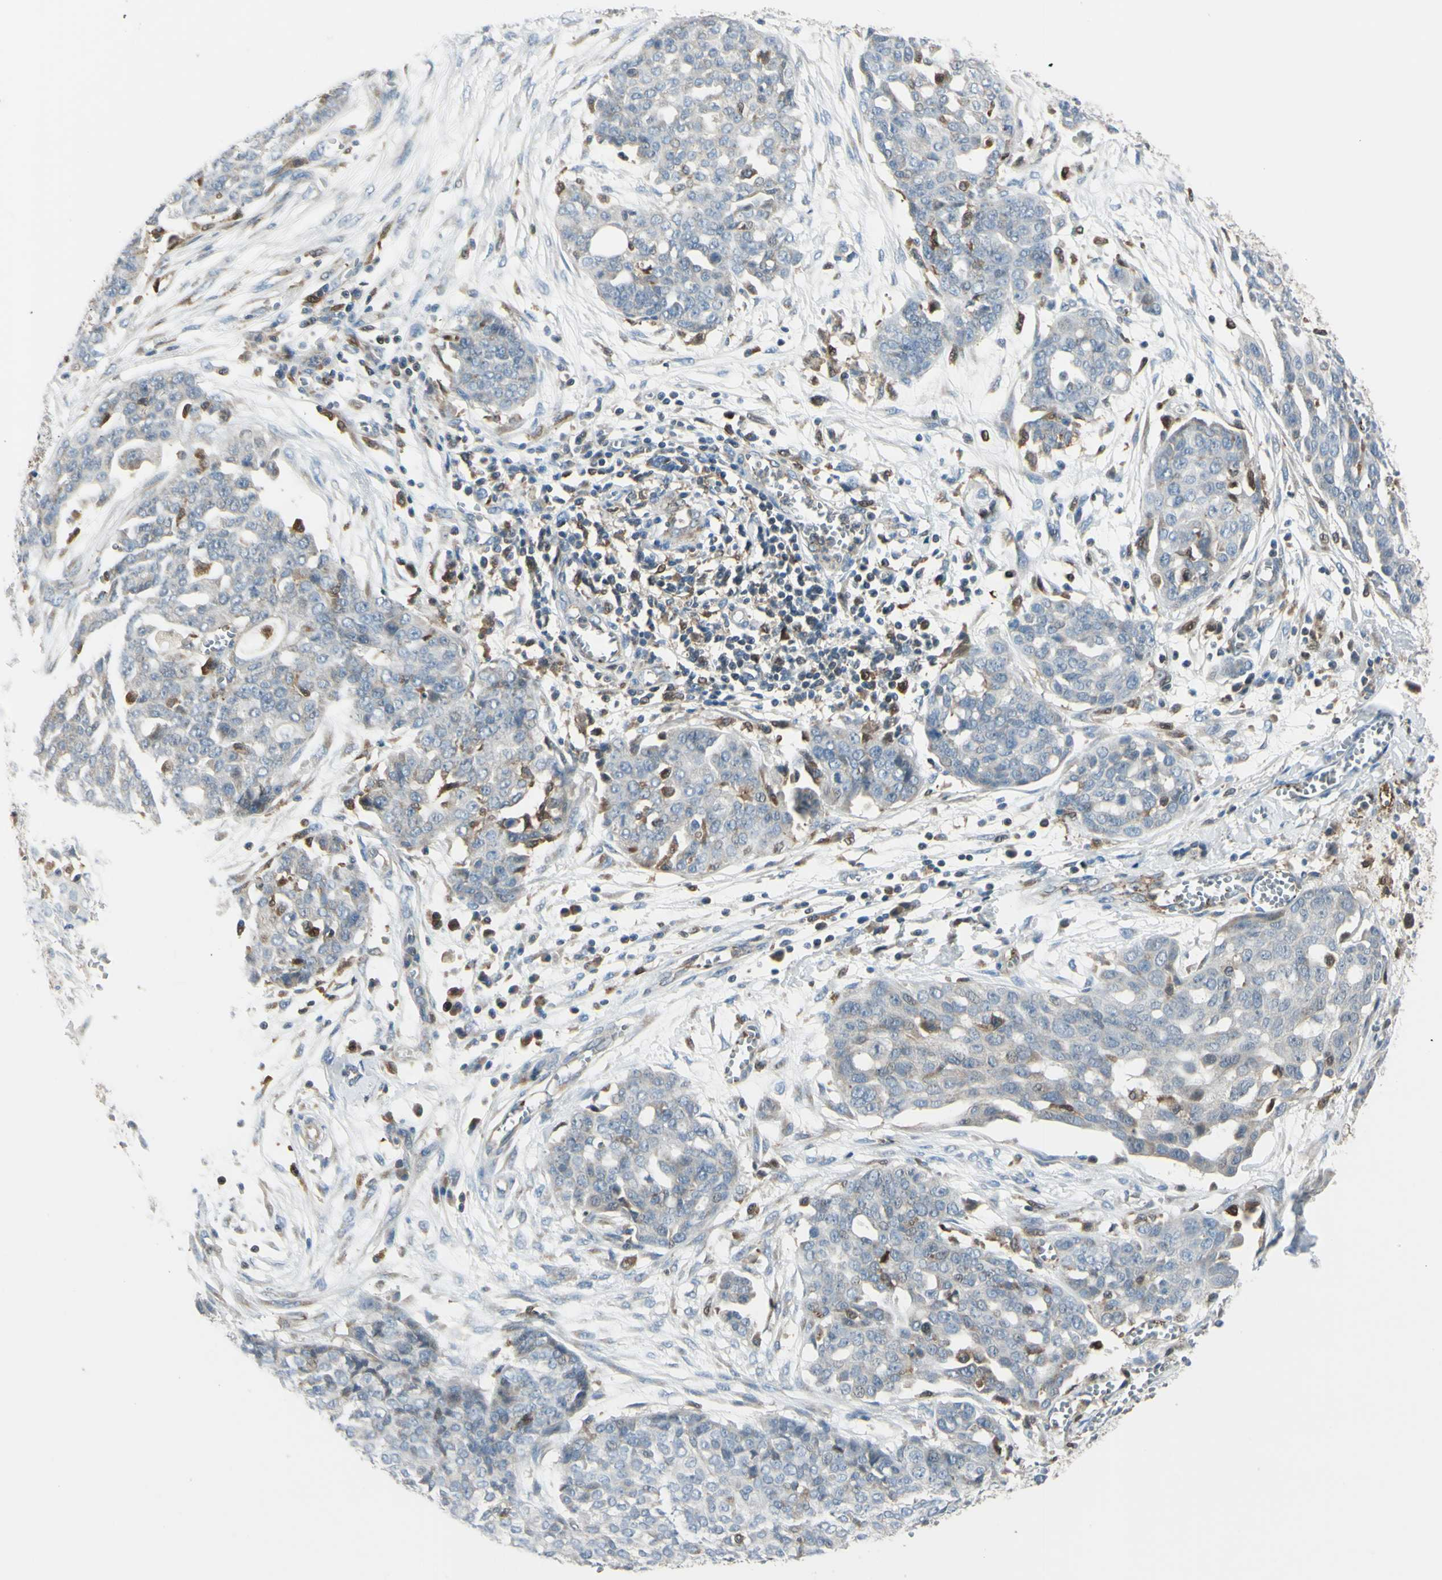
{"staining": {"intensity": "weak", "quantity": "25%-75%", "location": "cytoplasmic/membranous"}, "tissue": "ovarian cancer", "cell_type": "Tumor cells", "image_type": "cancer", "snomed": [{"axis": "morphology", "description": "Cystadenocarcinoma, serous, NOS"}, {"axis": "topography", "description": "Soft tissue"}, {"axis": "topography", "description": "Ovary"}], "caption": "IHC (DAB (3,3'-diaminobenzidine)) staining of human serous cystadenocarcinoma (ovarian) shows weak cytoplasmic/membranous protein staining in approximately 25%-75% of tumor cells.", "gene": "CYRIB", "patient": {"sex": "female", "age": 57}}